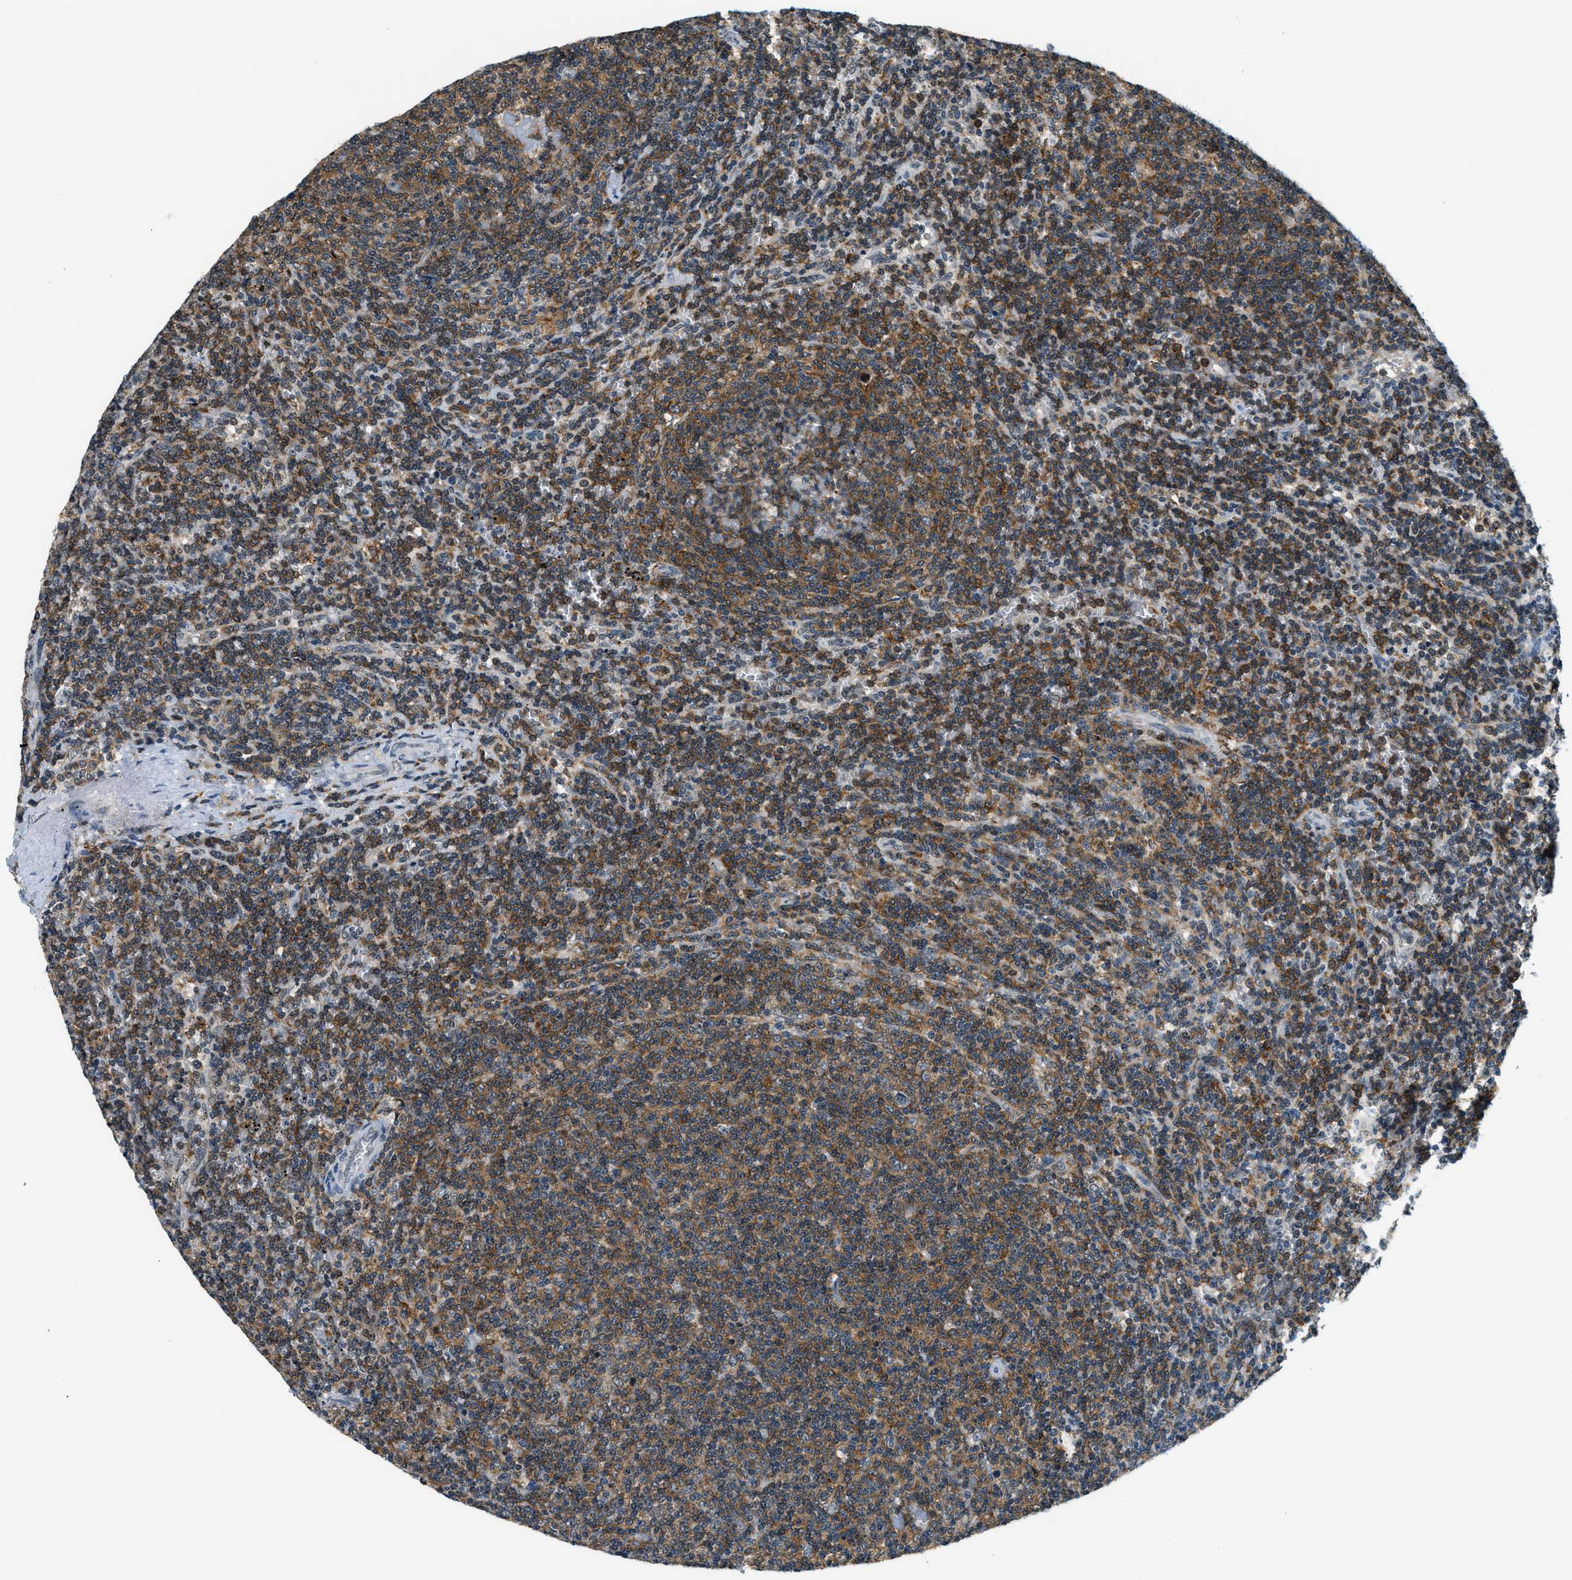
{"staining": {"intensity": "moderate", "quantity": "25%-75%", "location": "cytoplasmic/membranous"}, "tissue": "lymphoma", "cell_type": "Tumor cells", "image_type": "cancer", "snomed": [{"axis": "morphology", "description": "Malignant lymphoma, non-Hodgkin's type, Low grade"}, {"axis": "topography", "description": "Spleen"}], "caption": "A brown stain shows moderate cytoplasmic/membranous staining of a protein in human malignant lymphoma, non-Hodgkin's type (low-grade) tumor cells.", "gene": "RAB11FIP1", "patient": {"sex": "female", "age": 50}}